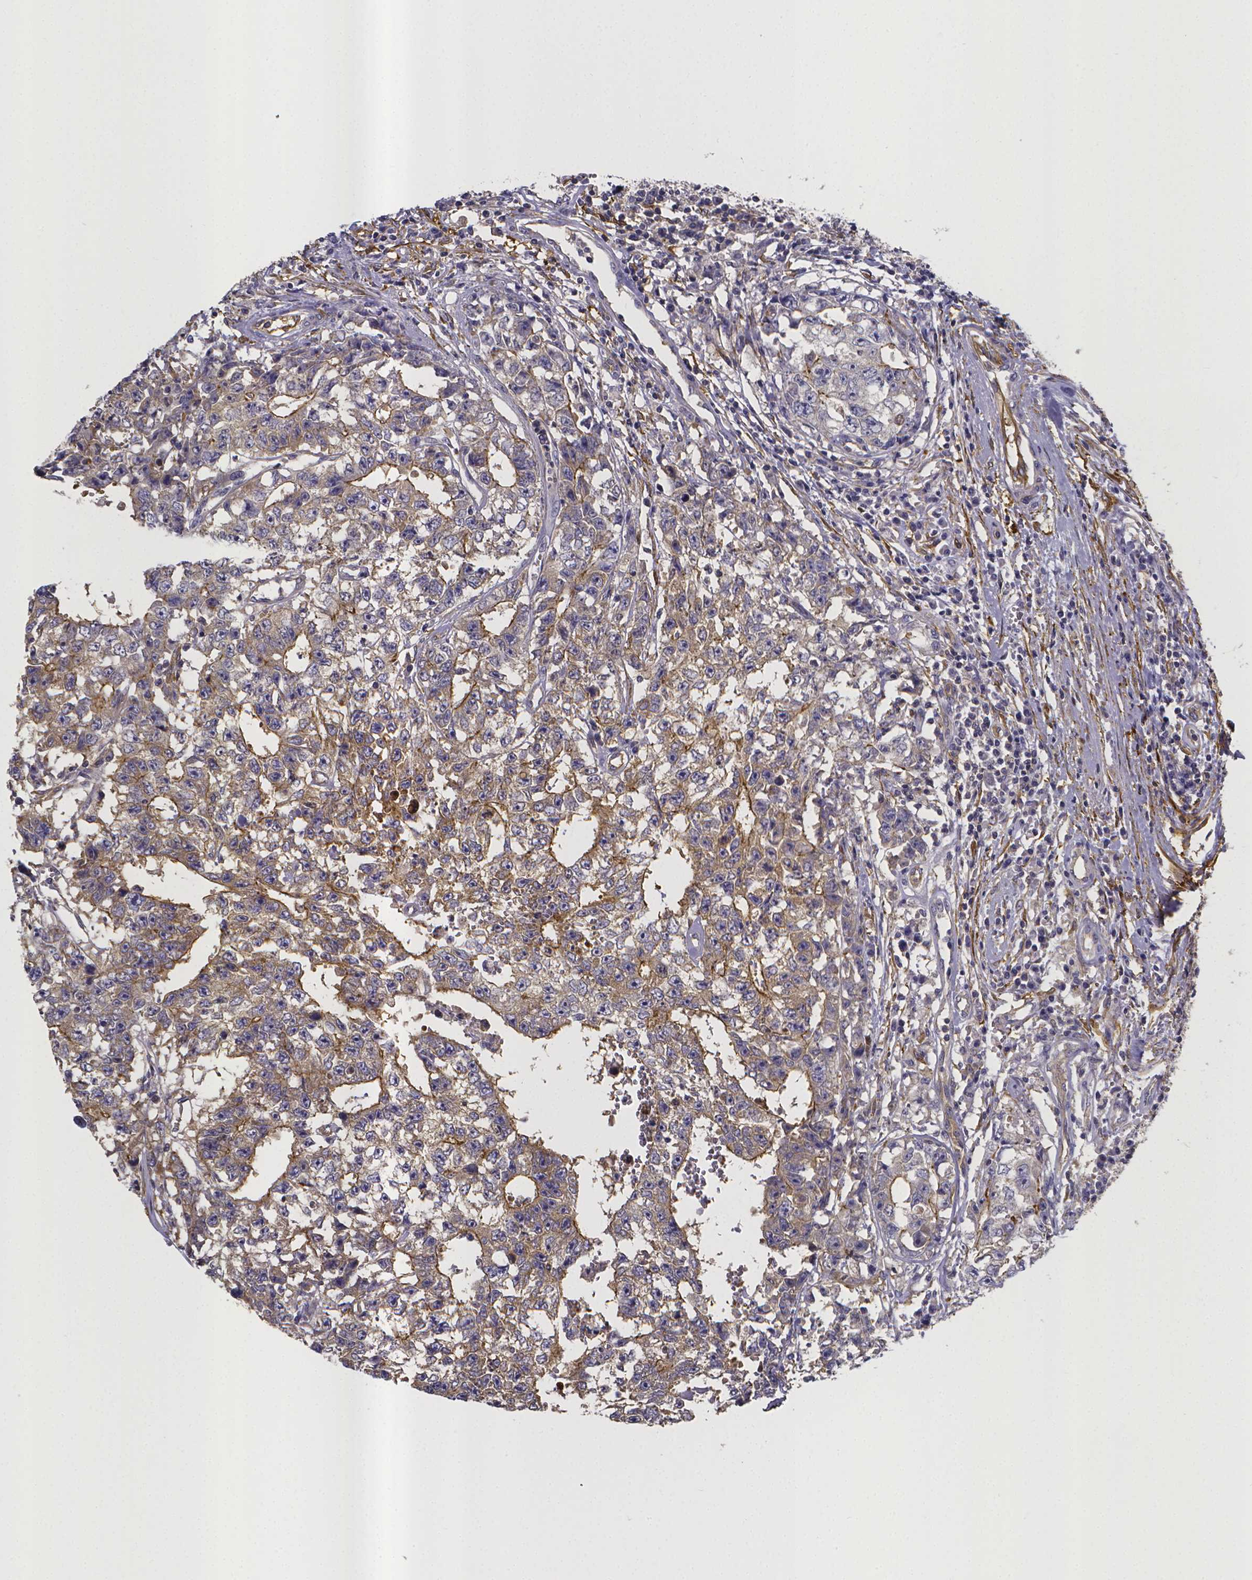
{"staining": {"intensity": "weak", "quantity": "<25%", "location": "cytoplasmic/membranous"}, "tissue": "testis cancer", "cell_type": "Tumor cells", "image_type": "cancer", "snomed": [{"axis": "morphology", "description": "Carcinoma, Embryonal, NOS"}, {"axis": "topography", "description": "Testis"}], "caption": "Tumor cells show no significant protein staining in embryonal carcinoma (testis). (Brightfield microscopy of DAB (3,3'-diaminobenzidine) IHC at high magnification).", "gene": "RERG", "patient": {"sex": "male", "age": 36}}